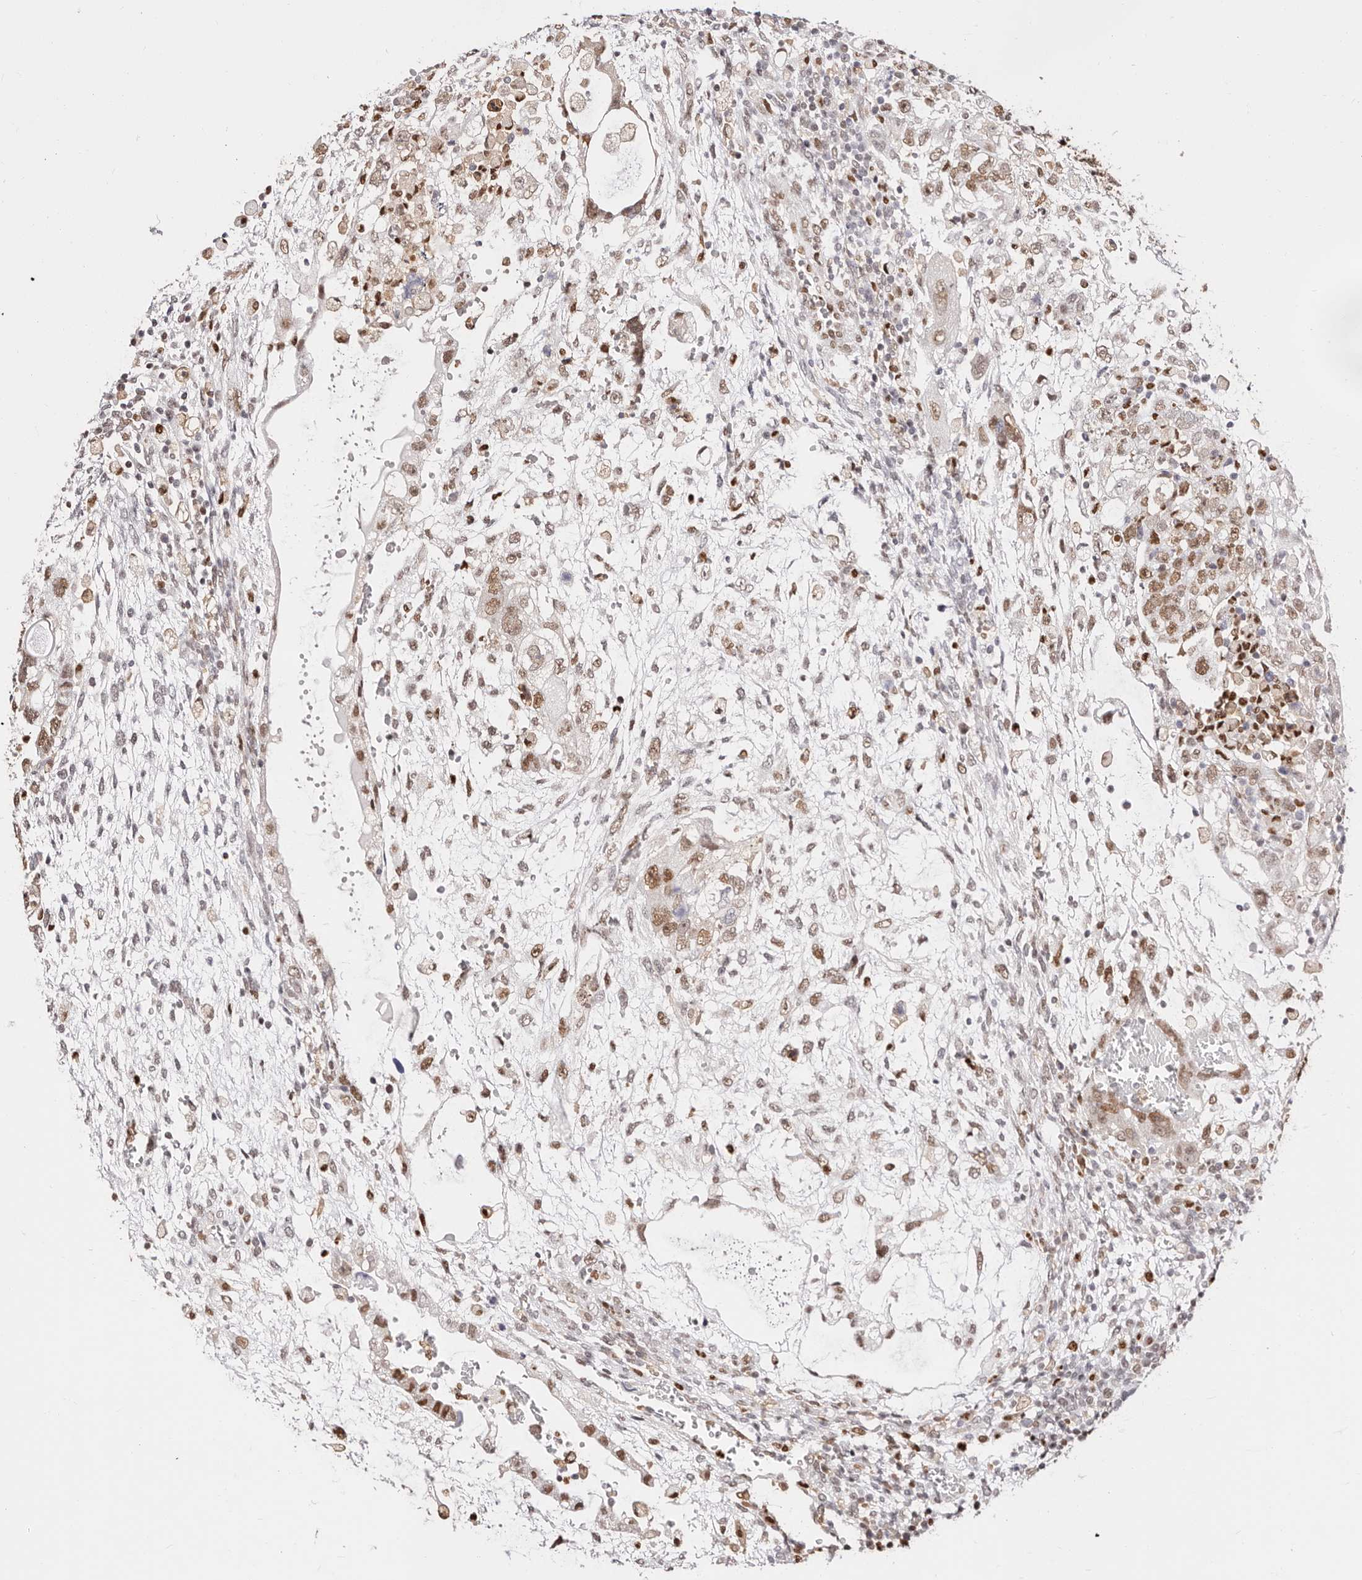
{"staining": {"intensity": "moderate", "quantity": ">75%", "location": "nuclear"}, "tissue": "testis cancer", "cell_type": "Tumor cells", "image_type": "cancer", "snomed": [{"axis": "morphology", "description": "Carcinoma, Embryonal, NOS"}, {"axis": "topography", "description": "Testis"}], "caption": "Immunohistochemistry (IHC) image of human testis cancer (embryonal carcinoma) stained for a protein (brown), which reveals medium levels of moderate nuclear expression in about >75% of tumor cells.", "gene": "TKT", "patient": {"sex": "male", "age": 36}}